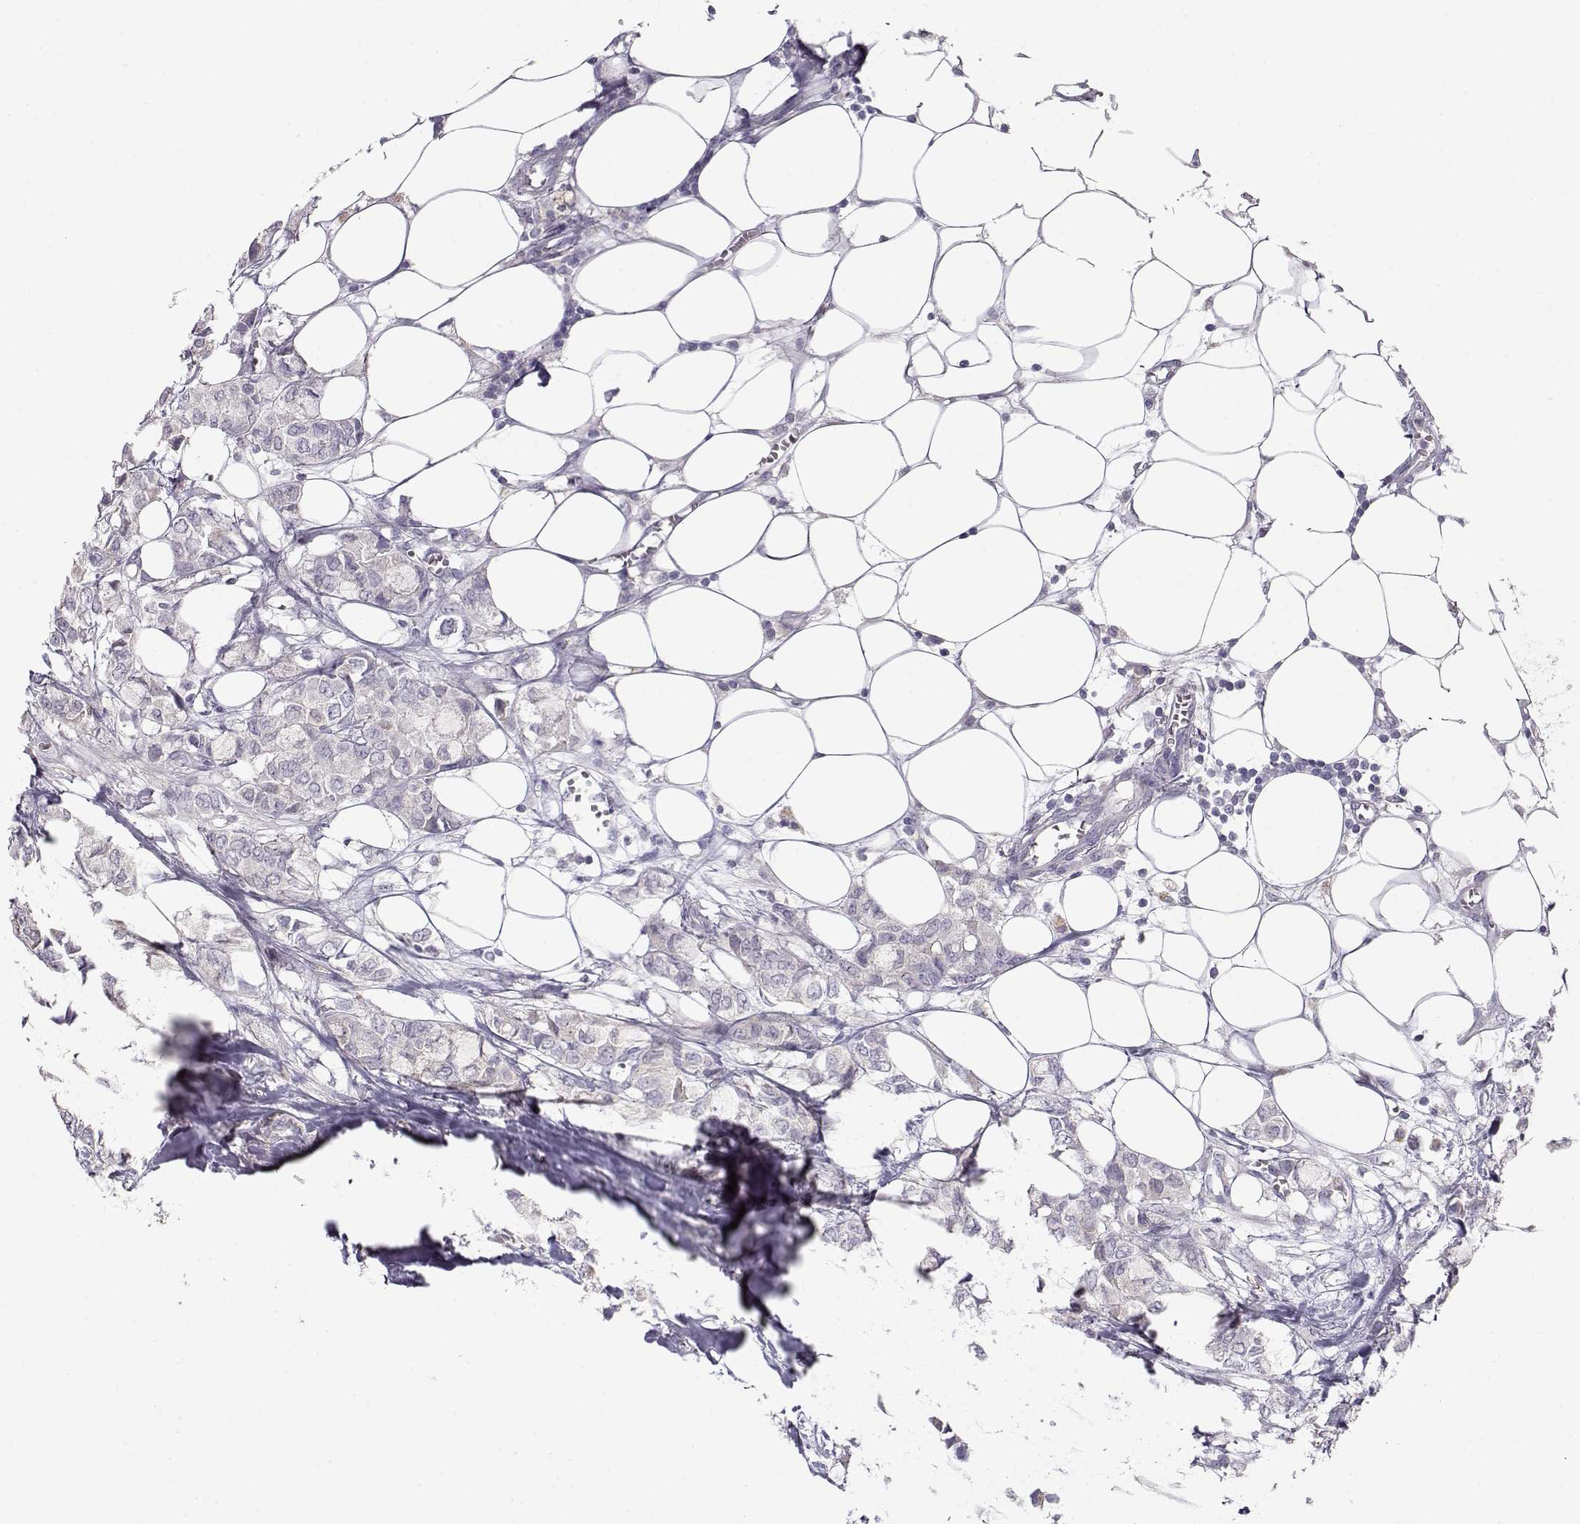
{"staining": {"intensity": "negative", "quantity": "none", "location": "none"}, "tissue": "breast cancer", "cell_type": "Tumor cells", "image_type": "cancer", "snomed": [{"axis": "morphology", "description": "Duct carcinoma"}, {"axis": "topography", "description": "Breast"}], "caption": "A high-resolution photomicrograph shows immunohistochemistry staining of breast cancer, which demonstrates no significant staining in tumor cells.", "gene": "GRK1", "patient": {"sex": "female", "age": 85}}